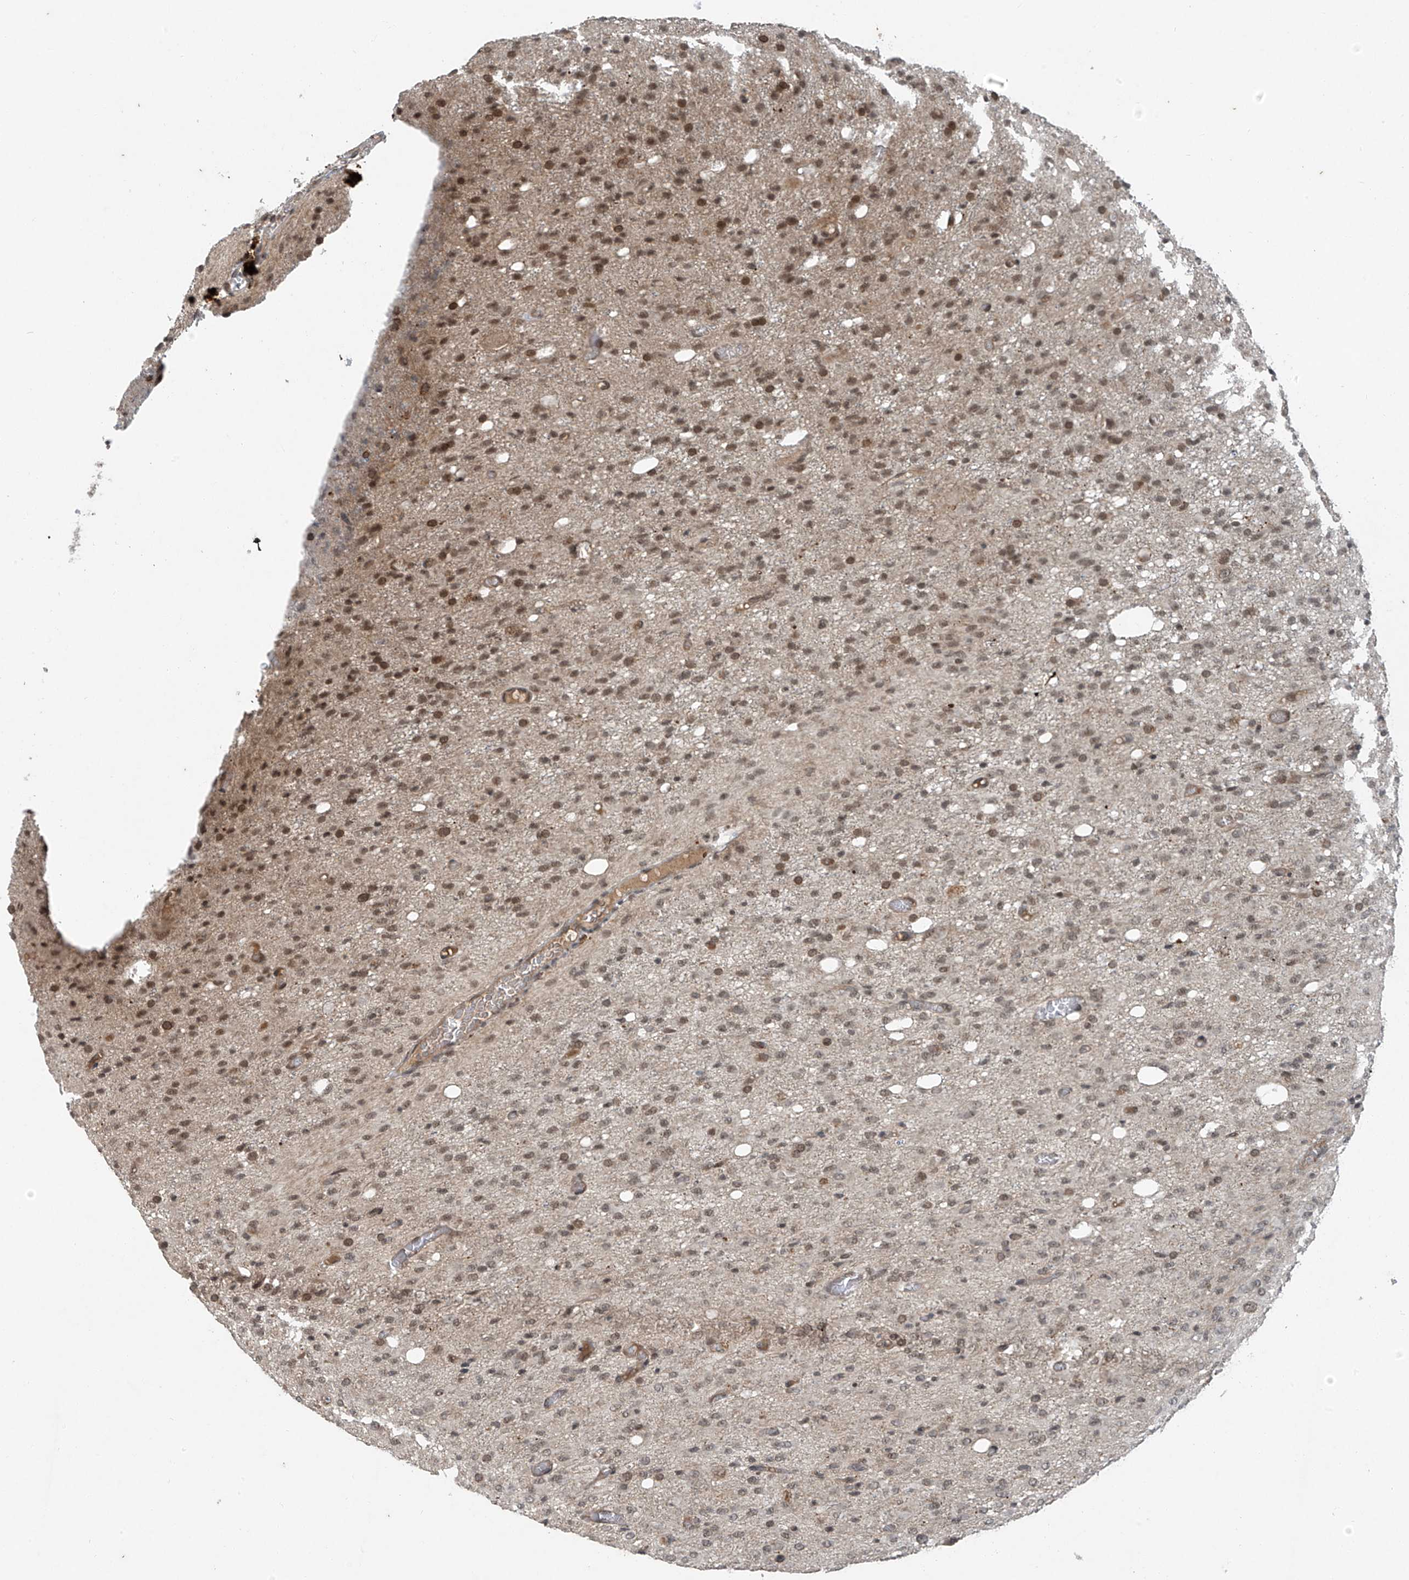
{"staining": {"intensity": "moderate", "quantity": ">75%", "location": "nuclear"}, "tissue": "glioma", "cell_type": "Tumor cells", "image_type": "cancer", "snomed": [{"axis": "morphology", "description": "Glioma, malignant, High grade"}, {"axis": "topography", "description": "Brain"}], "caption": "Immunohistochemistry (DAB) staining of human malignant glioma (high-grade) demonstrates moderate nuclear protein expression in about >75% of tumor cells.", "gene": "TAF8", "patient": {"sex": "female", "age": 59}}